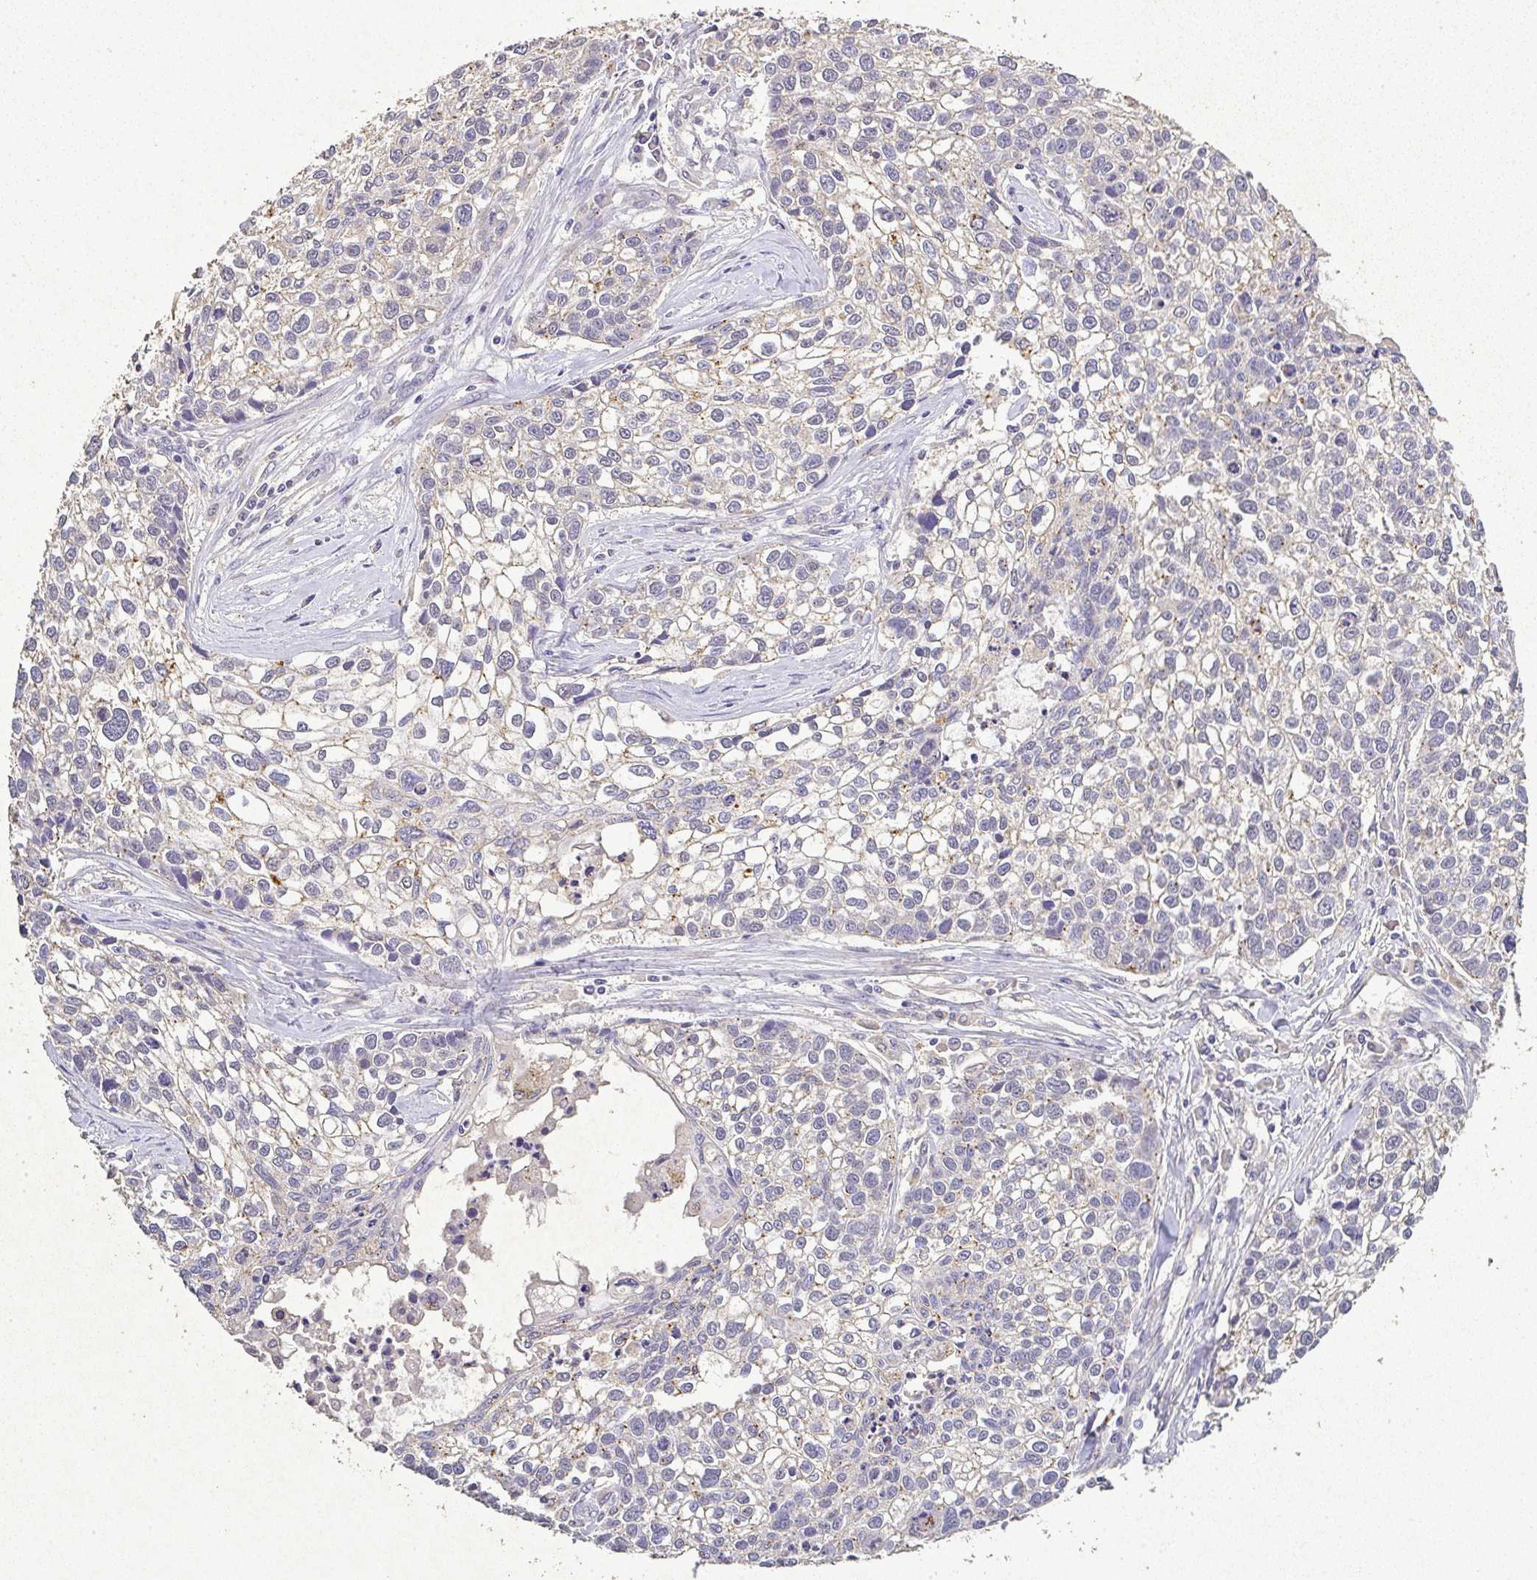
{"staining": {"intensity": "negative", "quantity": "none", "location": "none"}, "tissue": "lung cancer", "cell_type": "Tumor cells", "image_type": "cancer", "snomed": [{"axis": "morphology", "description": "Squamous cell carcinoma, NOS"}, {"axis": "topography", "description": "Lung"}], "caption": "The IHC image has no significant expression in tumor cells of squamous cell carcinoma (lung) tissue.", "gene": "RPS2", "patient": {"sex": "male", "age": 74}}